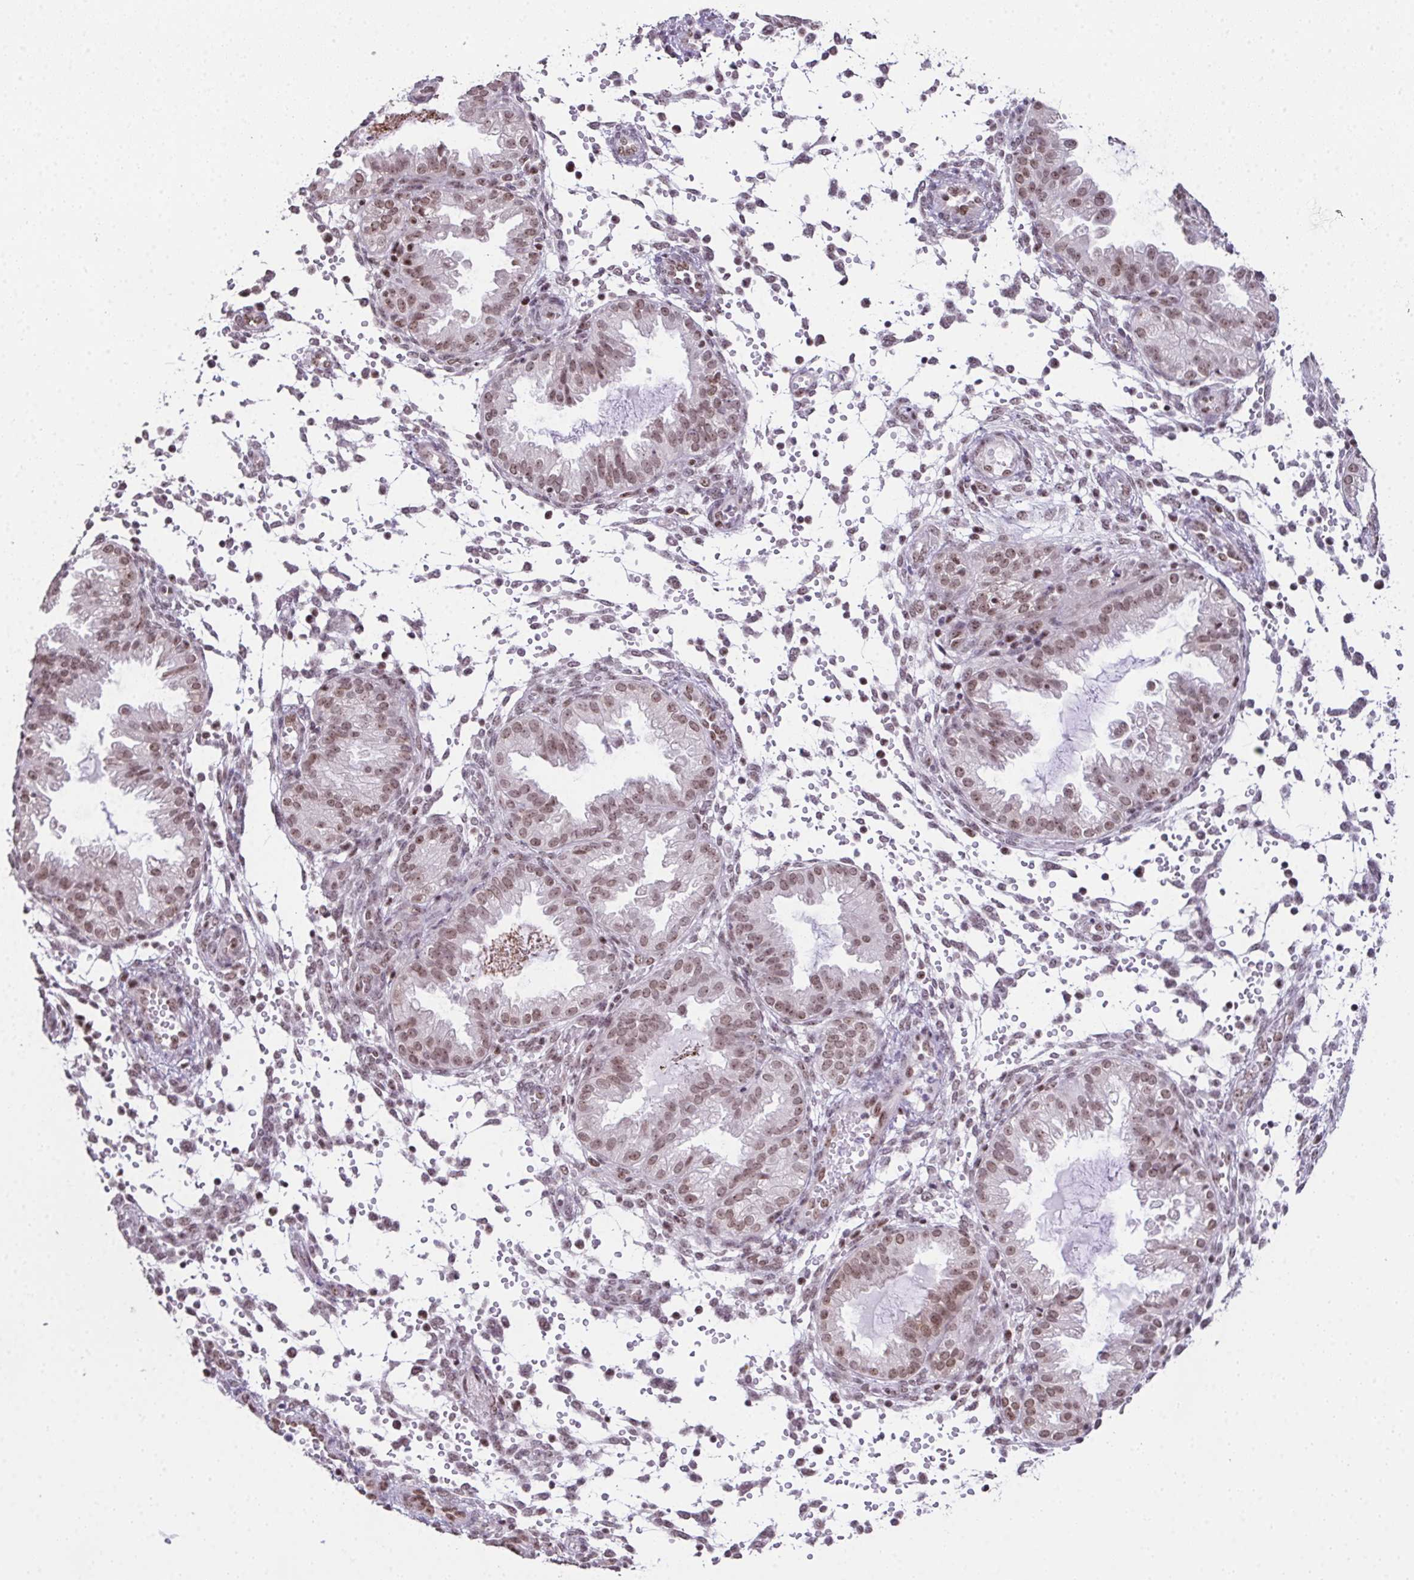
{"staining": {"intensity": "weak", "quantity": "25%-75%", "location": "nuclear"}, "tissue": "endometrium", "cell_type": "Cells in endometrial stroma", "image_type": "normal", "snomed": [{"axis": "morphology", "description": "Normal tissue, NOS"}, {"axis": "topography", "description": "Endometrium"}], "caption": "The histopathology image shows staining of benign endometrium, revealing weak nuclear protein staining (brown color) within cells in endometrial stroma.", "gene": "ZNF800", "patient": {"sex": "female", "age": 33}}